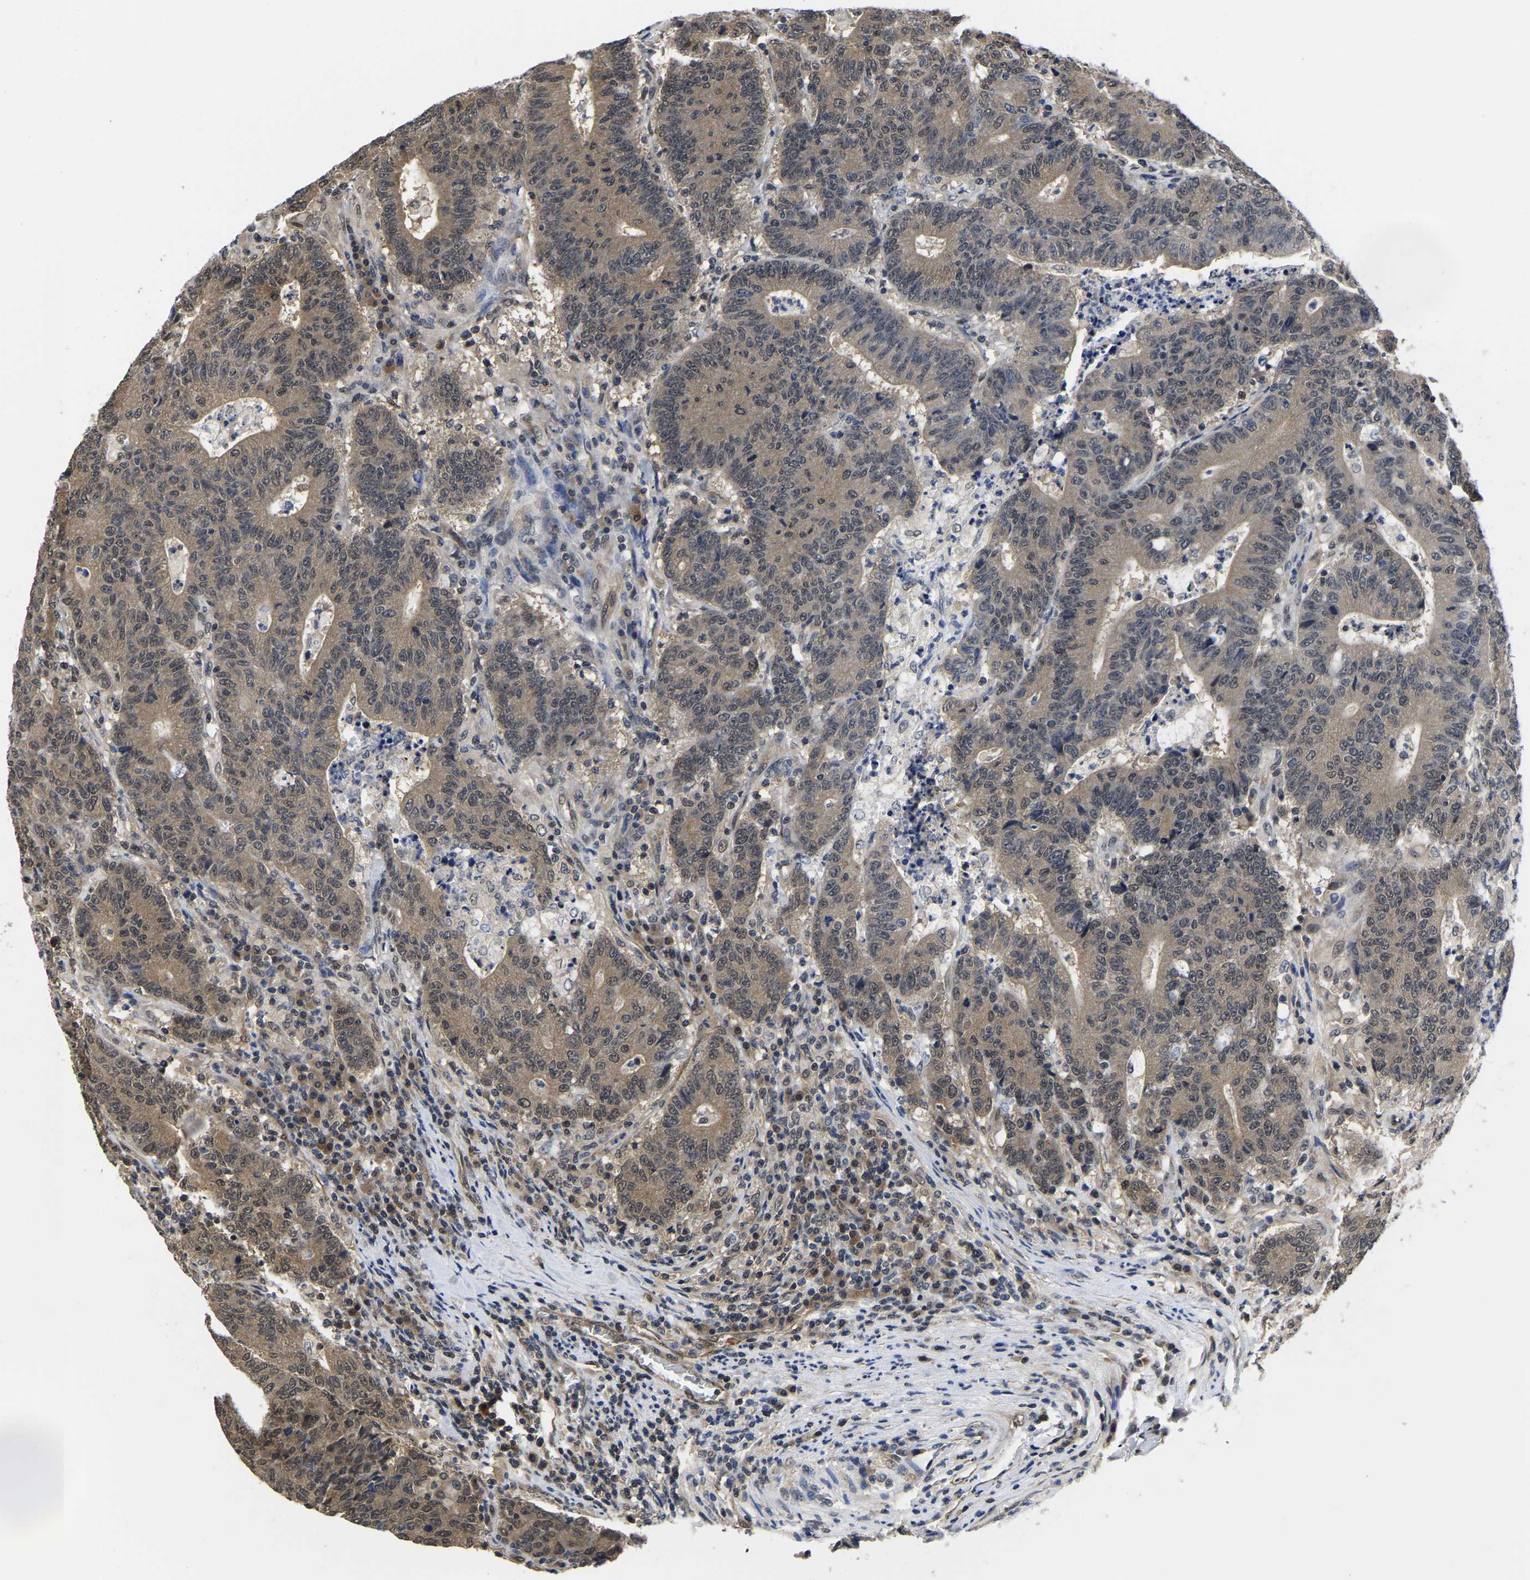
{"staining": {"intensity": "moderate", "quantity": ">75%", "location": "cytoplasmic/membranous,nuclear"}, "tissue": "colorectal cancer", "cell_type": "Tumor cells", "image_type": "cancer", "snomed": [{"axis": "morphology", "description": "Normal tissue, NOS"}, {"axis": "morphology", "description": "Adenocarcinoma, NOS"}, {"axis": "topography", "description": "Colon"}], "caption": "Immunohistochemical staining of human colorectal adenocarcinoma shows moderate cytoplasmic/membranous and nuclear protein expression in approximately >75% of tumor cells.", "gene": "MCOLN2", "patient": {"sex": "female", "age": 75}}